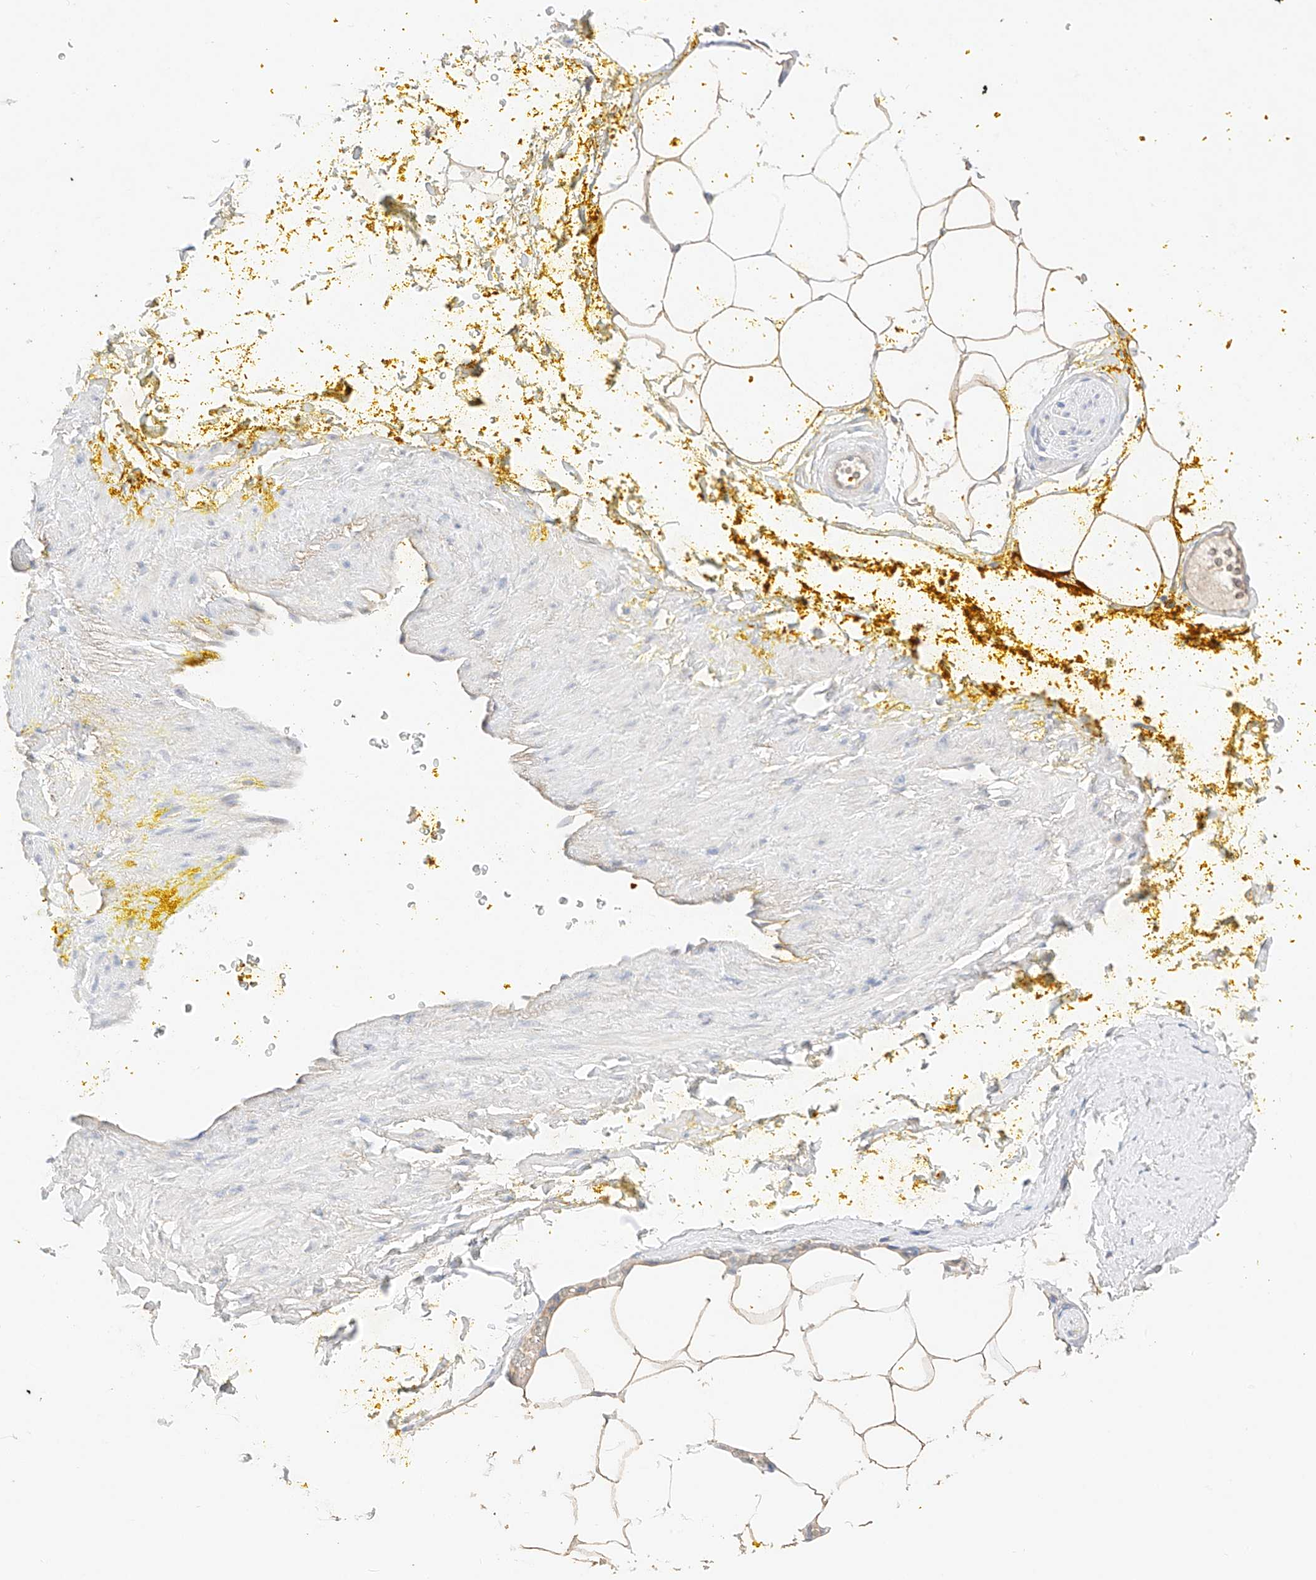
{"staining": {"intensity": "weak", "quantity": ">75%", "location": "cytoplasmic/membranous"}, "tissue": "adipose tissue", "cell_type": "Adipocytes", "image_type": "normal", "snomed": [{"axis": "morphology", "description": "Normal tissue, NOS"}, {"axis": "morphology", "description": "Adenocarcinoma, Low grade"}, {"axis": "topography", "description": "Prostate"}, {"axis": "topography", "description": "Peripheral nerve tissue"}], "caption": "Immunohistochemical staining of unremarkable human adipose tissue displays low levels of weak cytoplasmic/membranous positivity in approximately >75% of adipocytes.", "gene": "IL22RA2", "patient": {"sex": "male", "age": 63}}